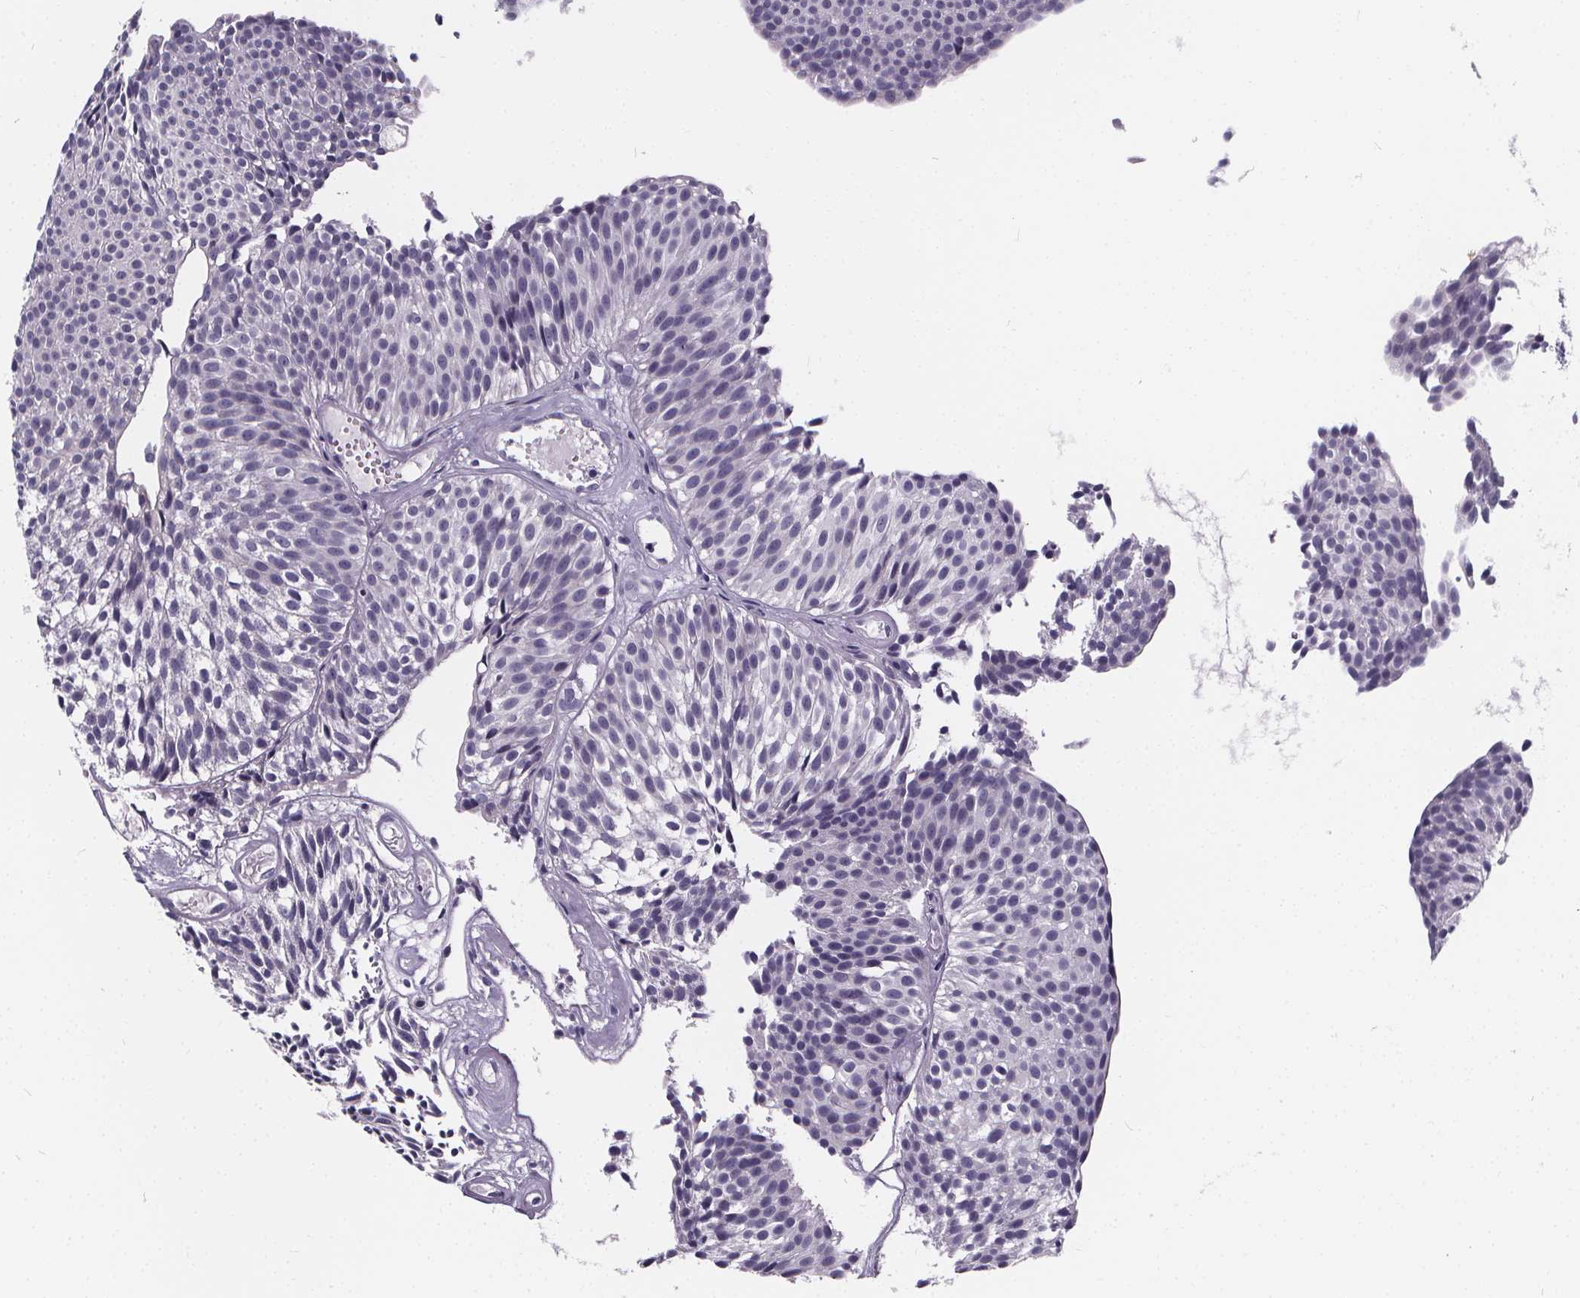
{"staining": {"intensity": "negative", "quantity": "none", "location": "none"}, "tissue": "urothelial cancer", "cell_type": "Tumor cells", "image_type": "cancer", "snomed": [{"axis": "morphology", "description": "Urothelial carcinoma, Low grade"}, {"axis": "topography", "description": "Urinary bladder"}], "caption": "Low-grade urothelial carcinoma was stained to show a protein in brown. There is no significant positivity in tumor cells. (DAB IHC visualized using brightfield microscopy, high magnification).", "gene": "SPEF2", "patient": {"sex": "male", "age": 63}}